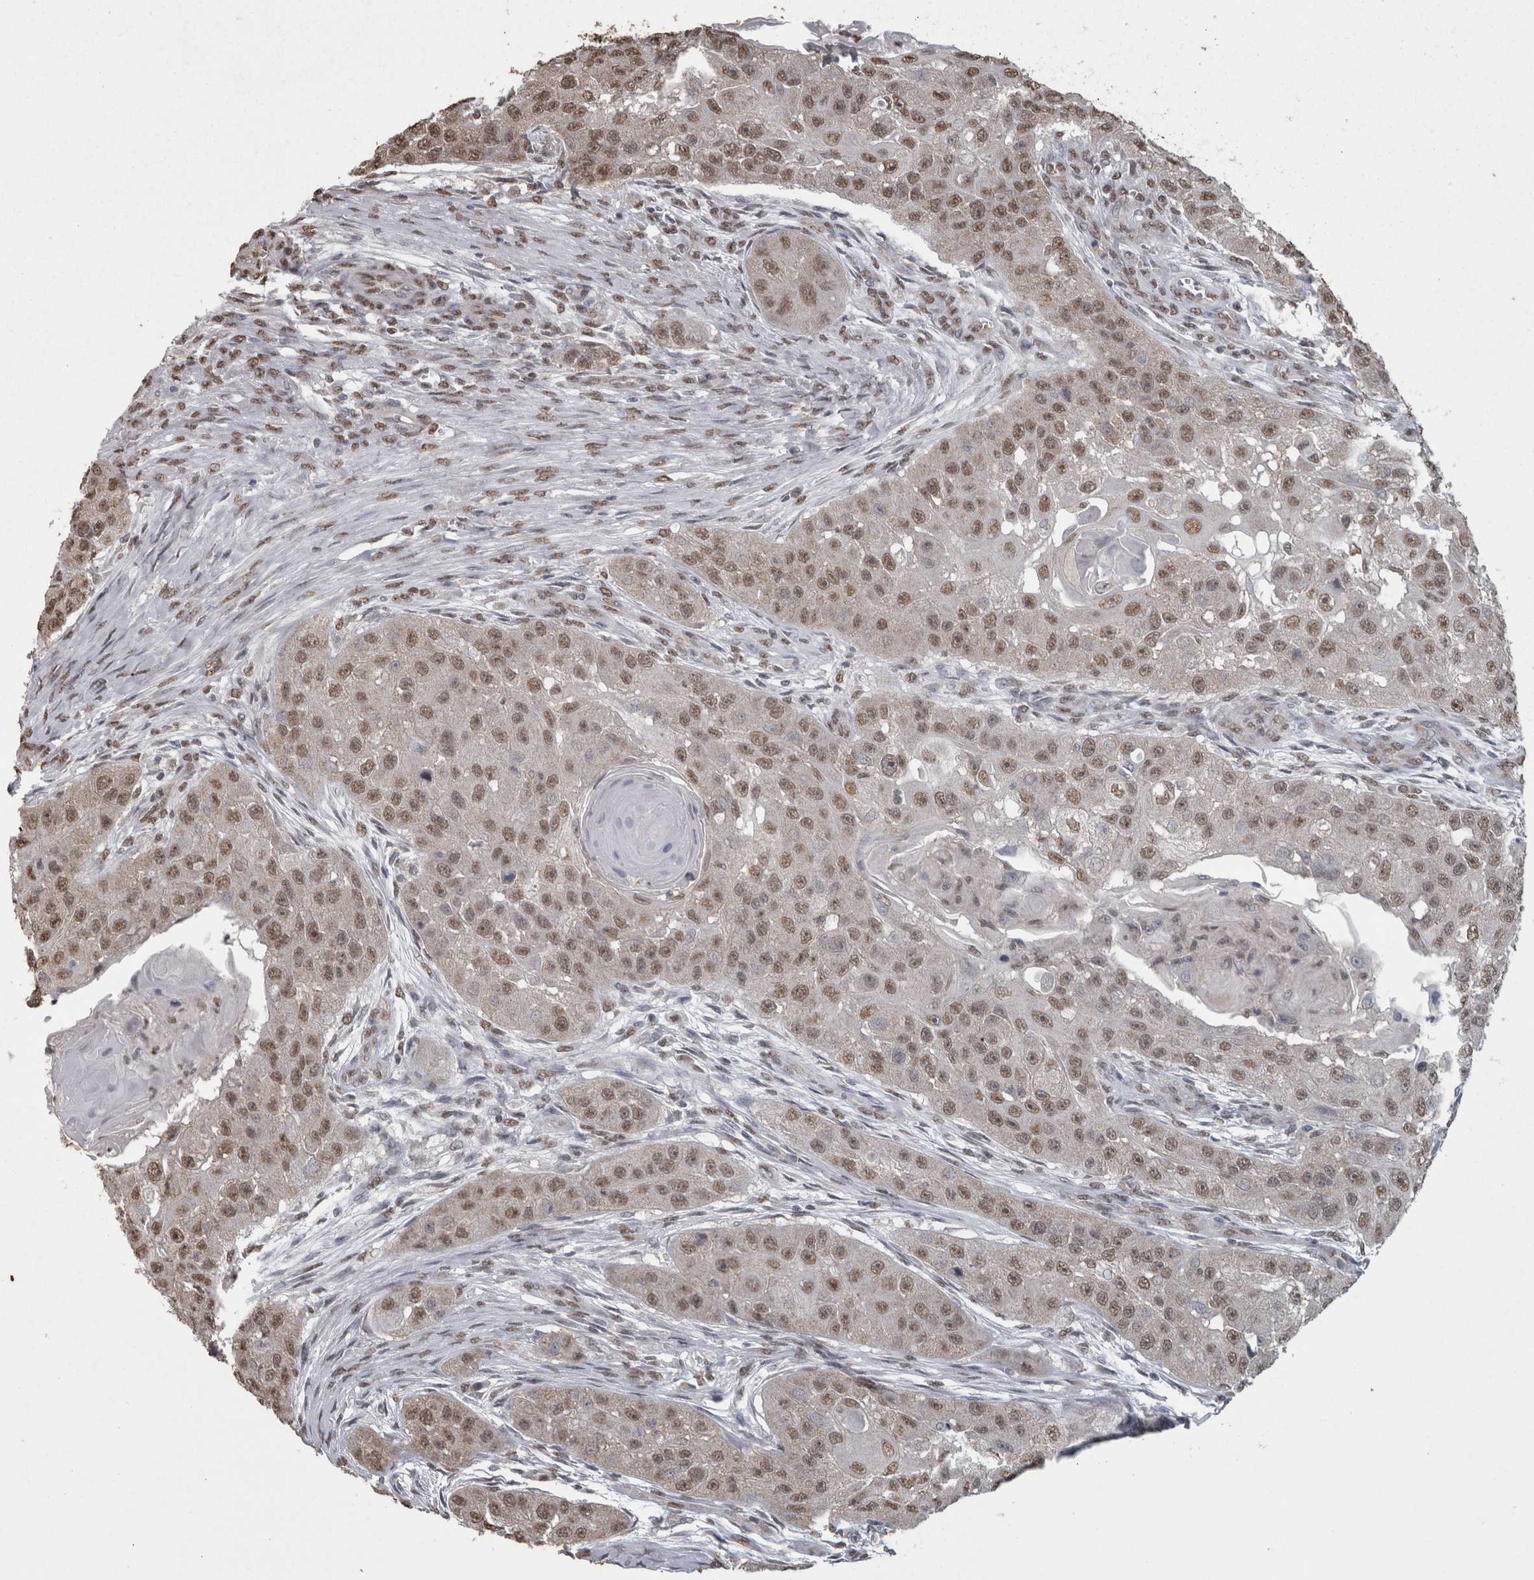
{"staining": {"intensity": "moderate", "quantity": ">75%", "location": "nuclear"}, "tissue": "head and neck cancer", "cell_type": "Tumor cells", "image_type": "cancer", "snomed": [{"axis": "morphology", "description": "Normal tissue, NOS"}, {"axis": "morphology", "description": "Squamous cell carcinoma, NOS"}, {"axis": "topography", "description": "Skeletal muscle"}, {"axis": "topography", "description": "Head-Neck"}], "caption": "Tumor cells display medium levels of moderate nuclear positivity in approximately >75% of cells in head and neck cancer (squamous cell carcinoma). The protein is shown in brown color, while the nuclei are stained blue.", "gene": "SMAD7", "patient": {"sex": "male", "age": 51}}